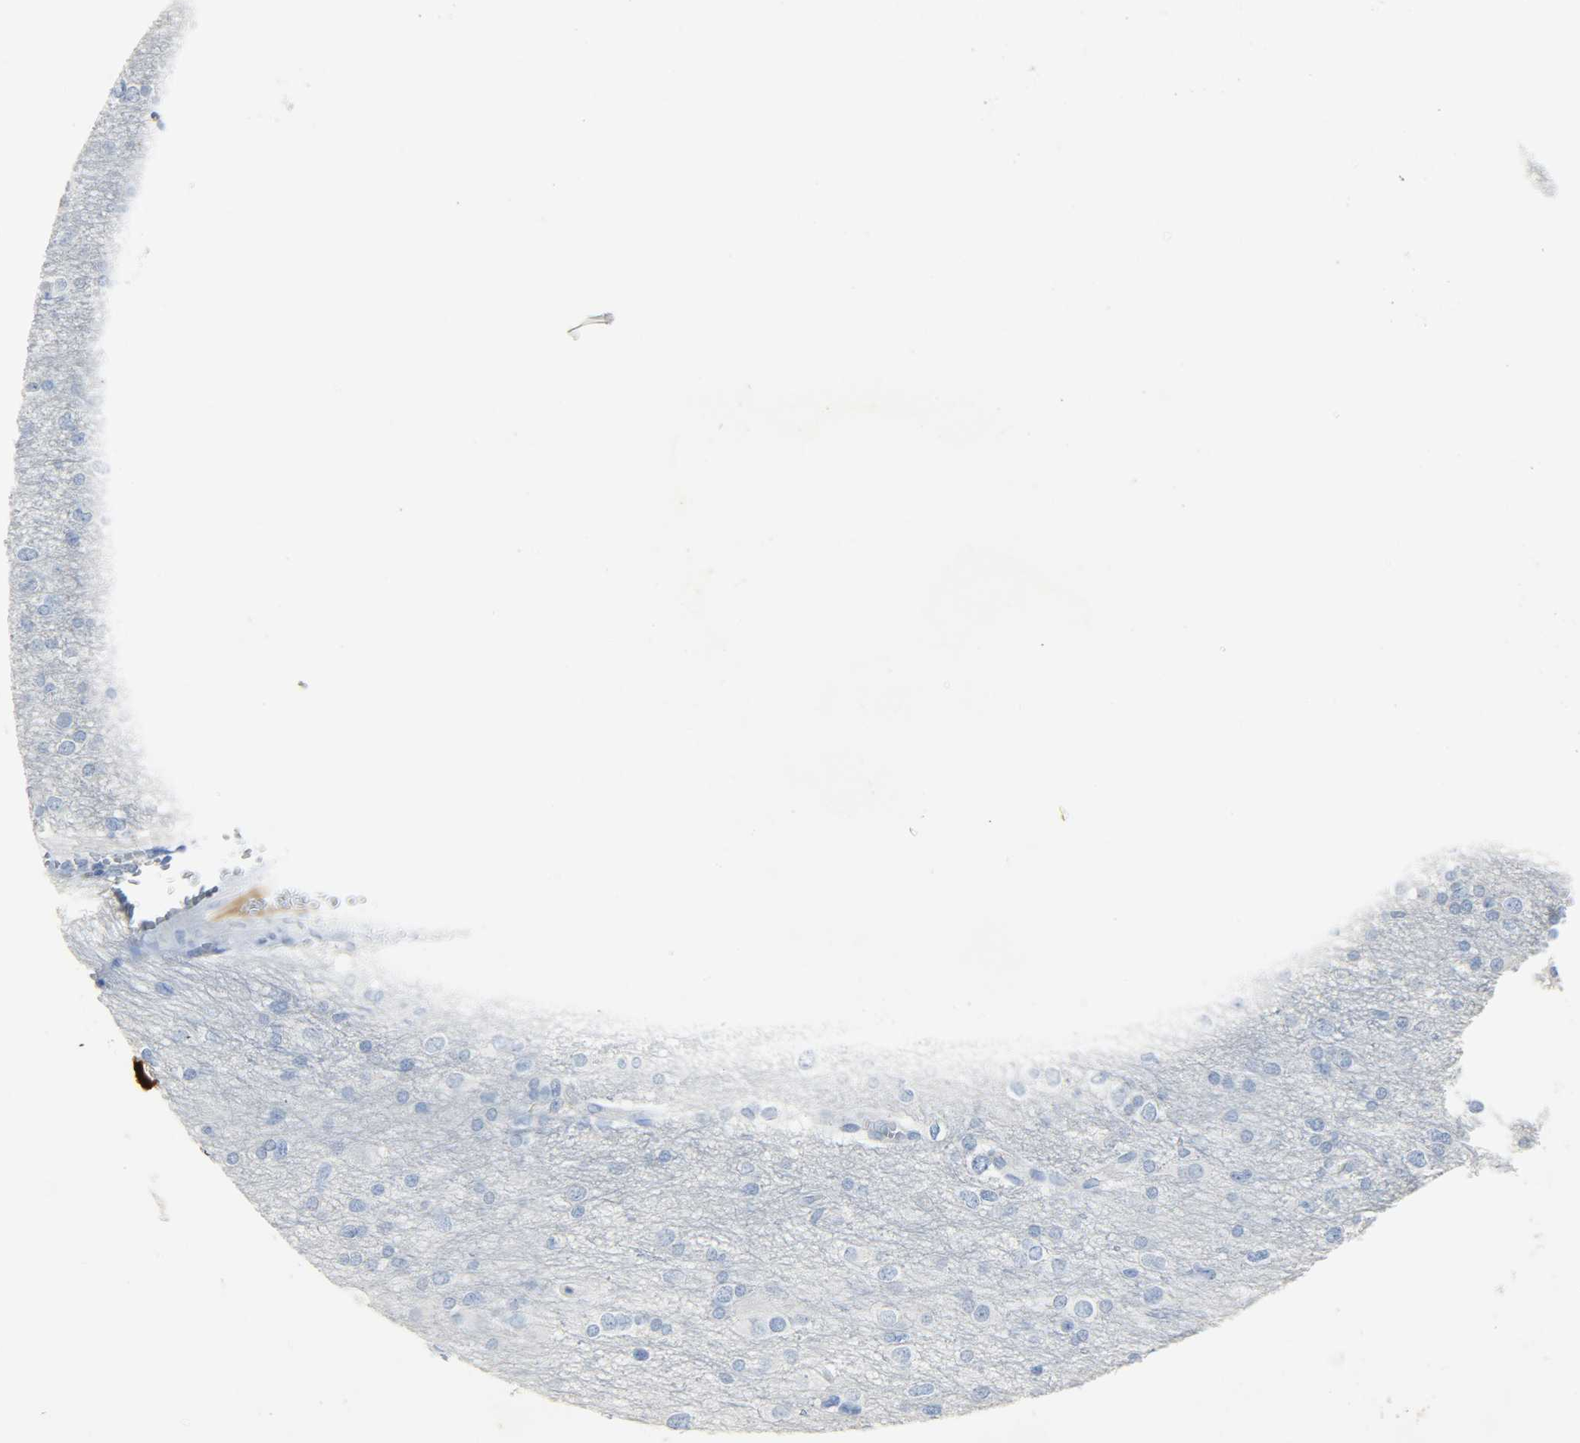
{"staining": {"intensity": "negative", "quantity": "none", "location": "none"}, "tissue": "glioma", "cell_type": "Tumor cells", "image_type": "cancer", "snomed": [{"axis": "morphology", "description": "Glioma, malignant, Low grade"}, {"axis": "topography", "description": "Brain"}], "caption": "Tumor cells are negative for brown protein staining in malignant glioma (low-grade).", "gene": "CRP", "patient": {"sex": "male", "age": 42}}